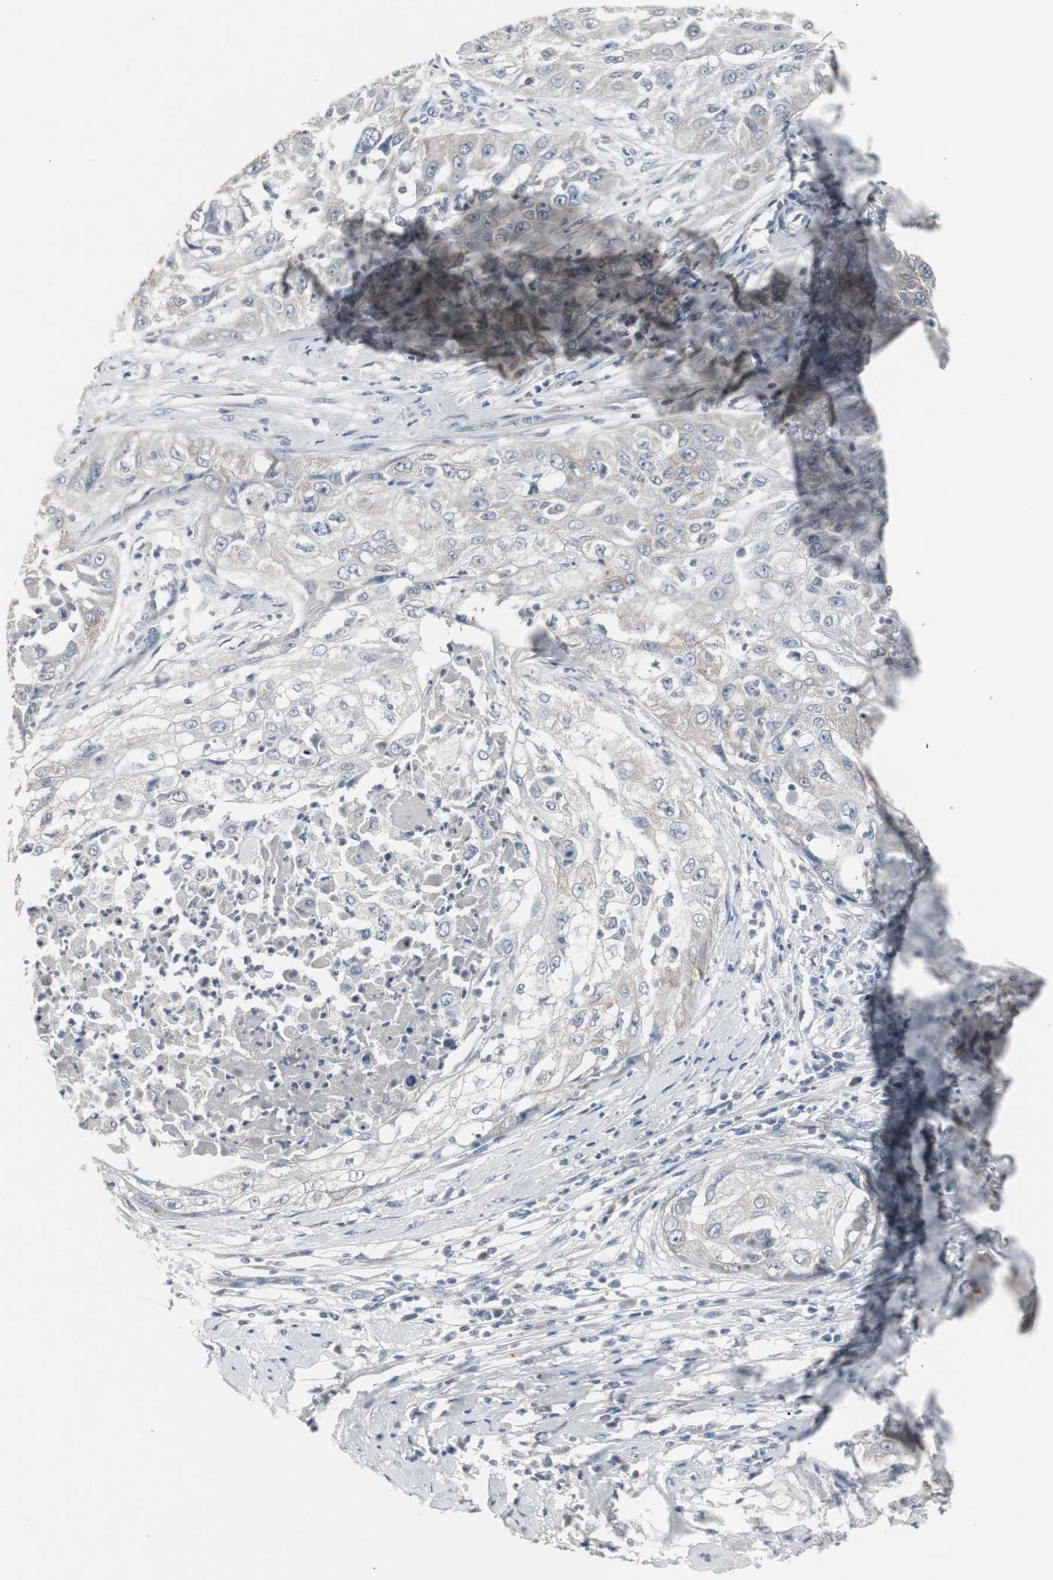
{"staining": {"intensity": "weak", "quantity": "25%-75%", "location": "cytoplasmic/membranous"}, "tissue": "cervical cancer", "cell_type": "Tumor cells", "image_type": "cancer", "snomed": [{"axis": "morphology", "description": "Squamous cell carcinoma, NOS"}, {"axis": "topography", "description": "Cervix"}], "caption": "A micrograph of human cervical cancer stained for a protein demonstrates weak cytoplasmic/membranous brown staining in tumor cells.", "gene": "ACAA1", "patient": {"sex": "female", "age": 64}}